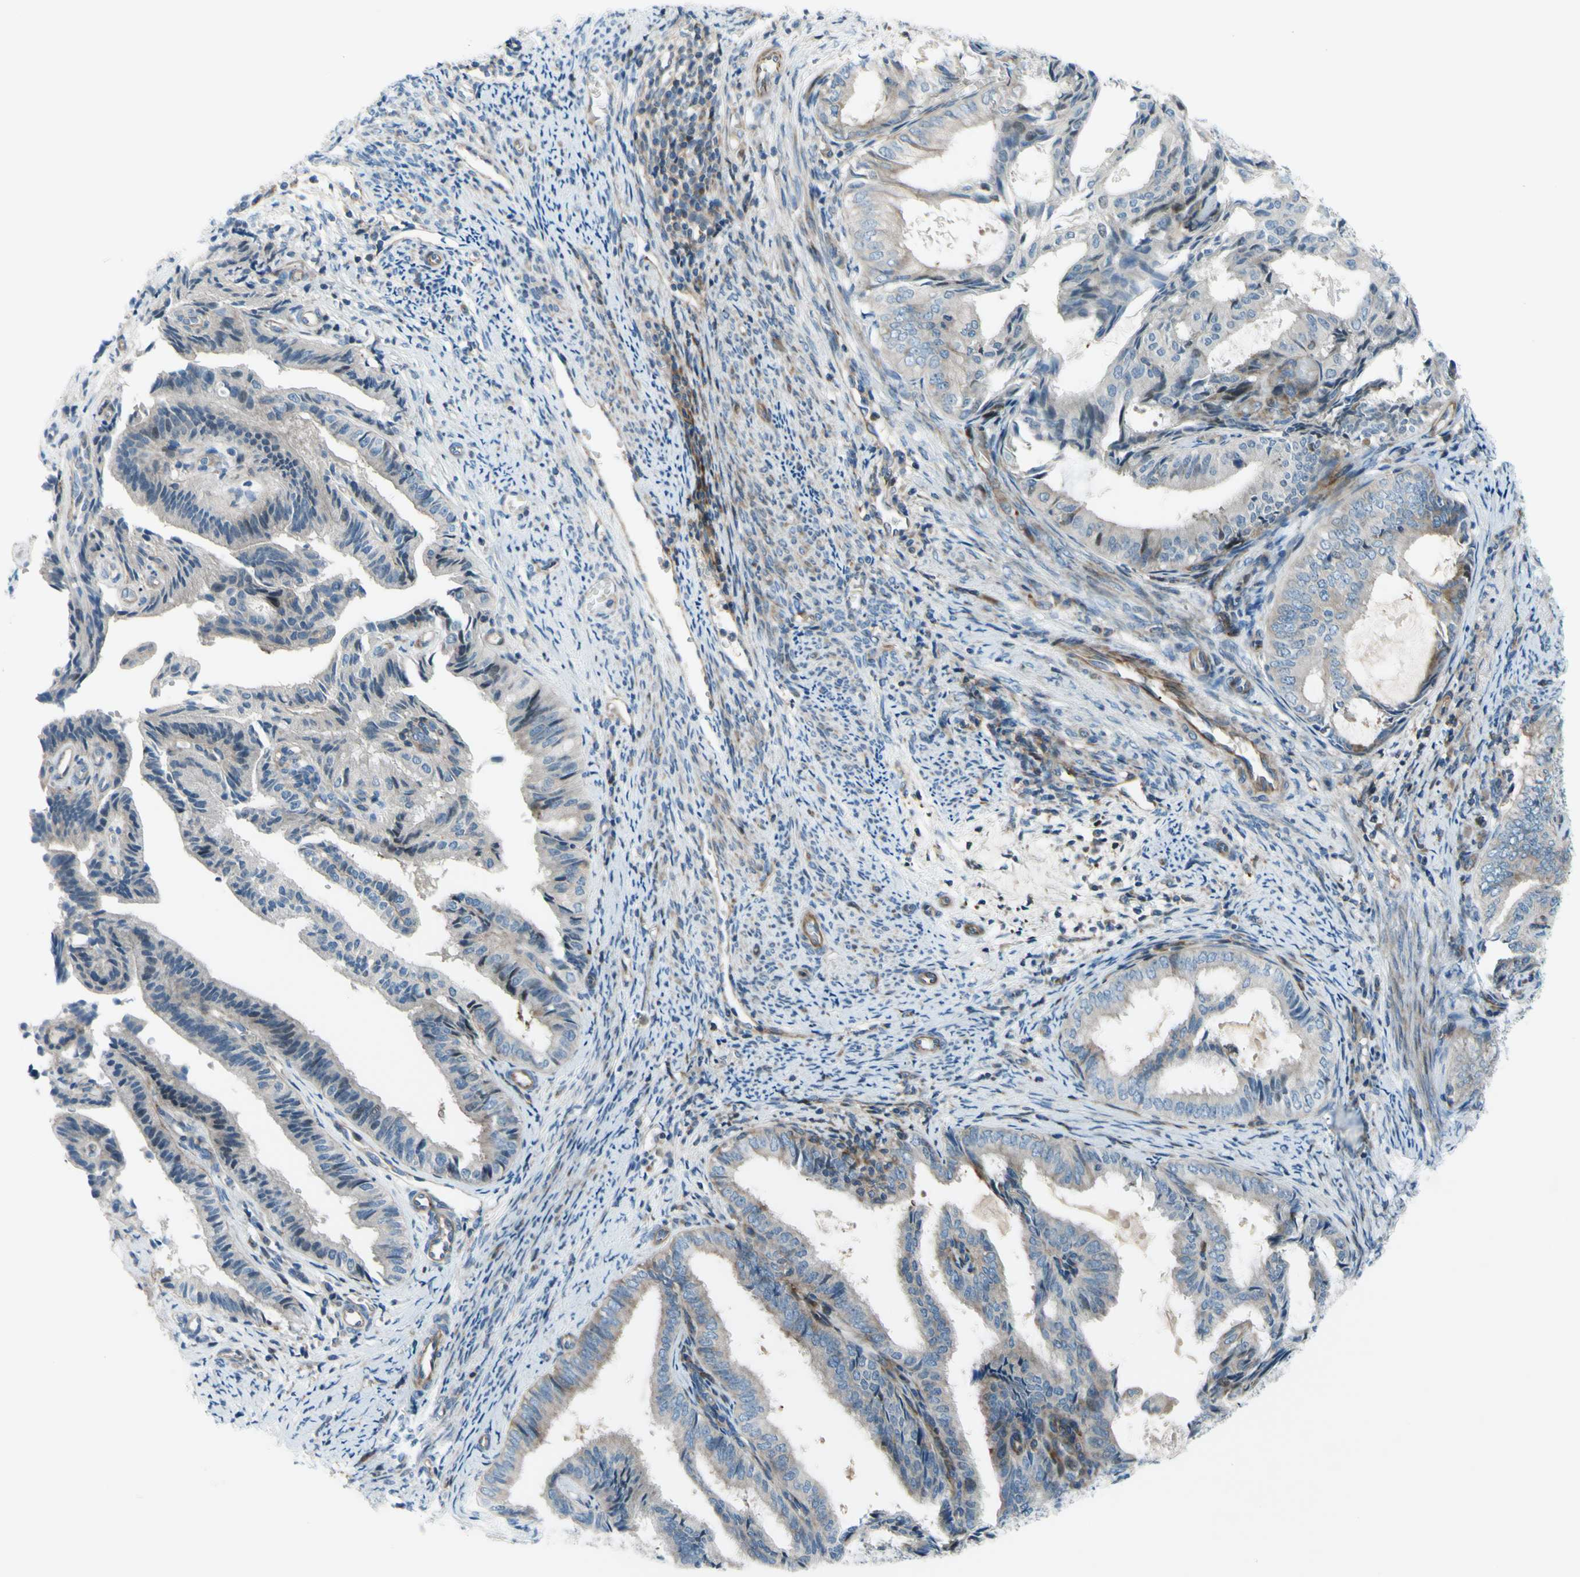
{"staining": {"intensity": "moderate", "quantity": "<25%", "location": "cytoplasmic/membranous"}, "tissue": "endometrial cancer", "cell_type": "Tumor cells", "image_type": "cancer", "snomed": [{"axis": "morphology", "description": "Adenocarcinoma, NOS"}, {"axis": "topography", "description": "Endometrium"}], "caption": "Tumor cells show moderate cytoplasmic/membranous positivity in about <25% of cells in endometrial cancer. Ihc stains the protein of interest in brown and the nuclei are stained blue.", "gene": "PAK2", "patient": {"sex": "female", "age": 58}}